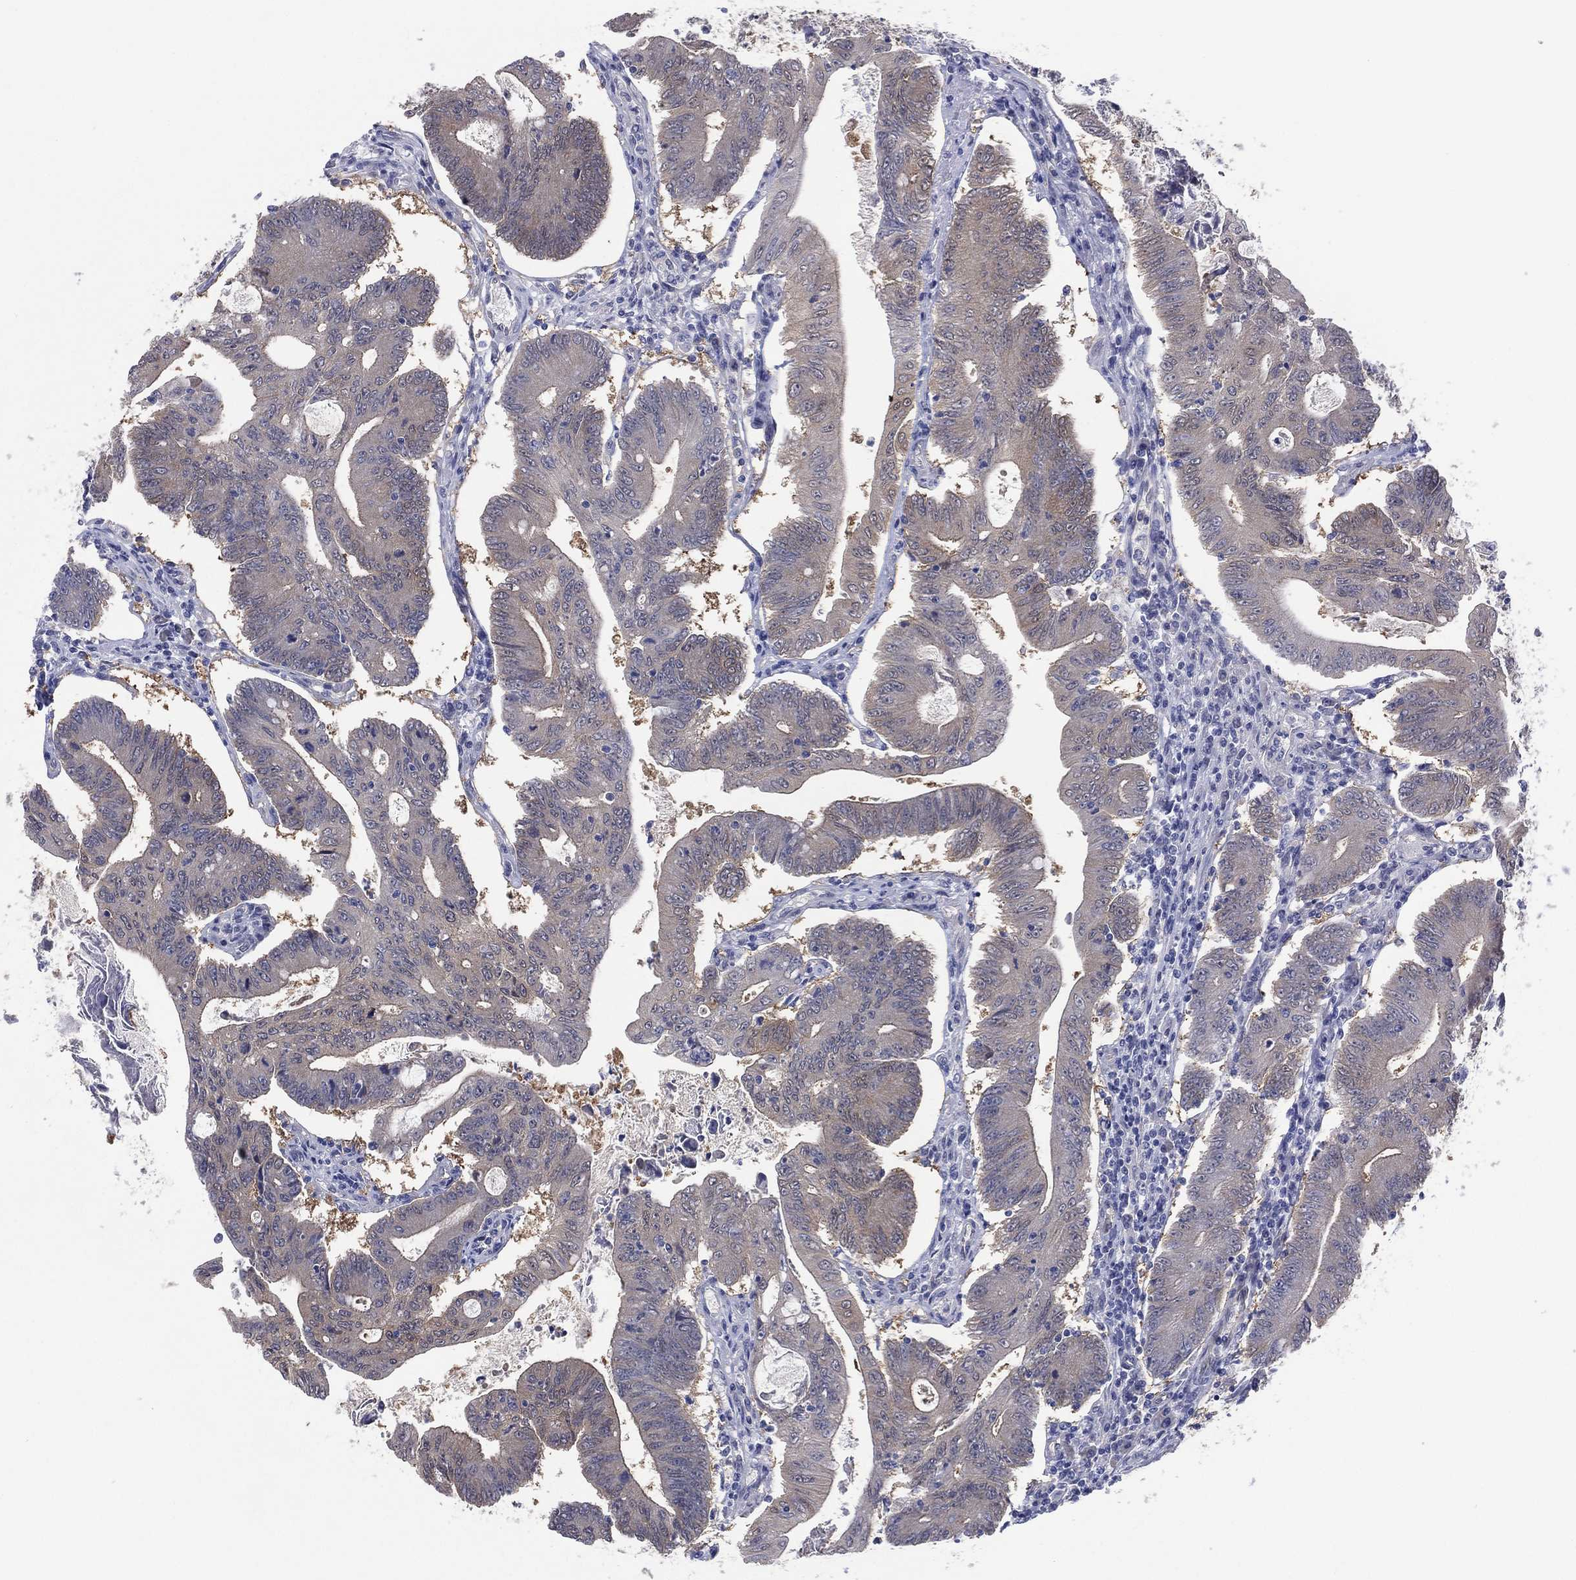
{"staining": {"intensity": "negative", "quantity": "none", "location": "none"}, "tissue": "colorectal cancer", "cell_type": "Tumor cells", "image_type": "cancer", "snomed": [{"axis": "morphology", "description": "Adenocarcinoma, NOS"}, {"axis": "topography", "description": "Colon"}], "caption": "Immunohistochemistry (IHC) image of adenocarcinoma (colorectal) stained for a protein (brown), which reveals no staining in tumor cells. (Brightfield microscopy of DAB immunohistochemistry at high magnification).", "gene": "DDAH1", "patient": {"sex": "female", "age": 70}}